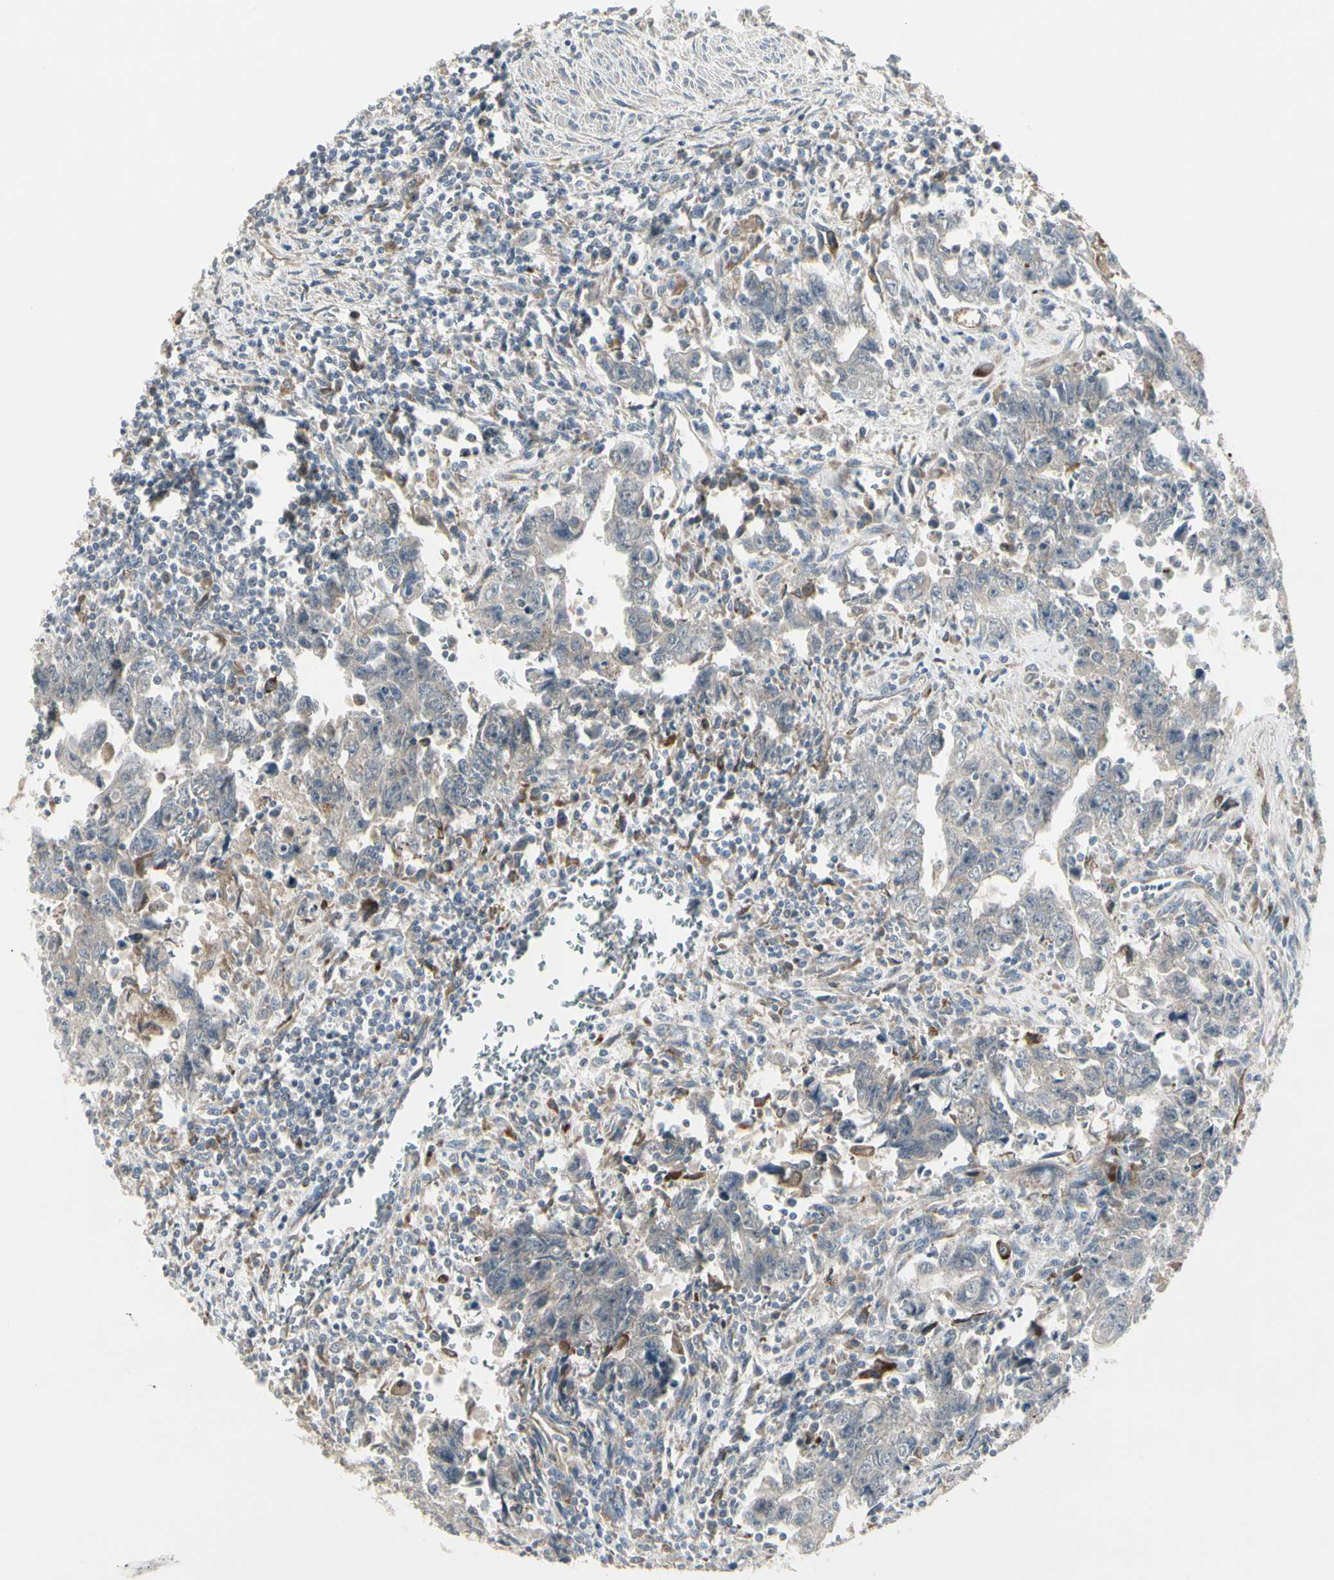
{"staining": {"intensity": "negative", "quantity": "none", "location": "none"}, "tissue": "testis cancer", "cell_type": "Tumor cells", "image_type": "cancer", "snomed": [{"axis": "morphology", "description": "Carcinoma, Embryonal, NOS"}, {"axis": "topography", "description": "Testis"}], "caption": "This is an immunohistochemistry micrograph of testis embryonal carcinoma. There is no expression in tumor cells.", "gene": "GRN", "patient": {"sex": "male", "age": 28}}